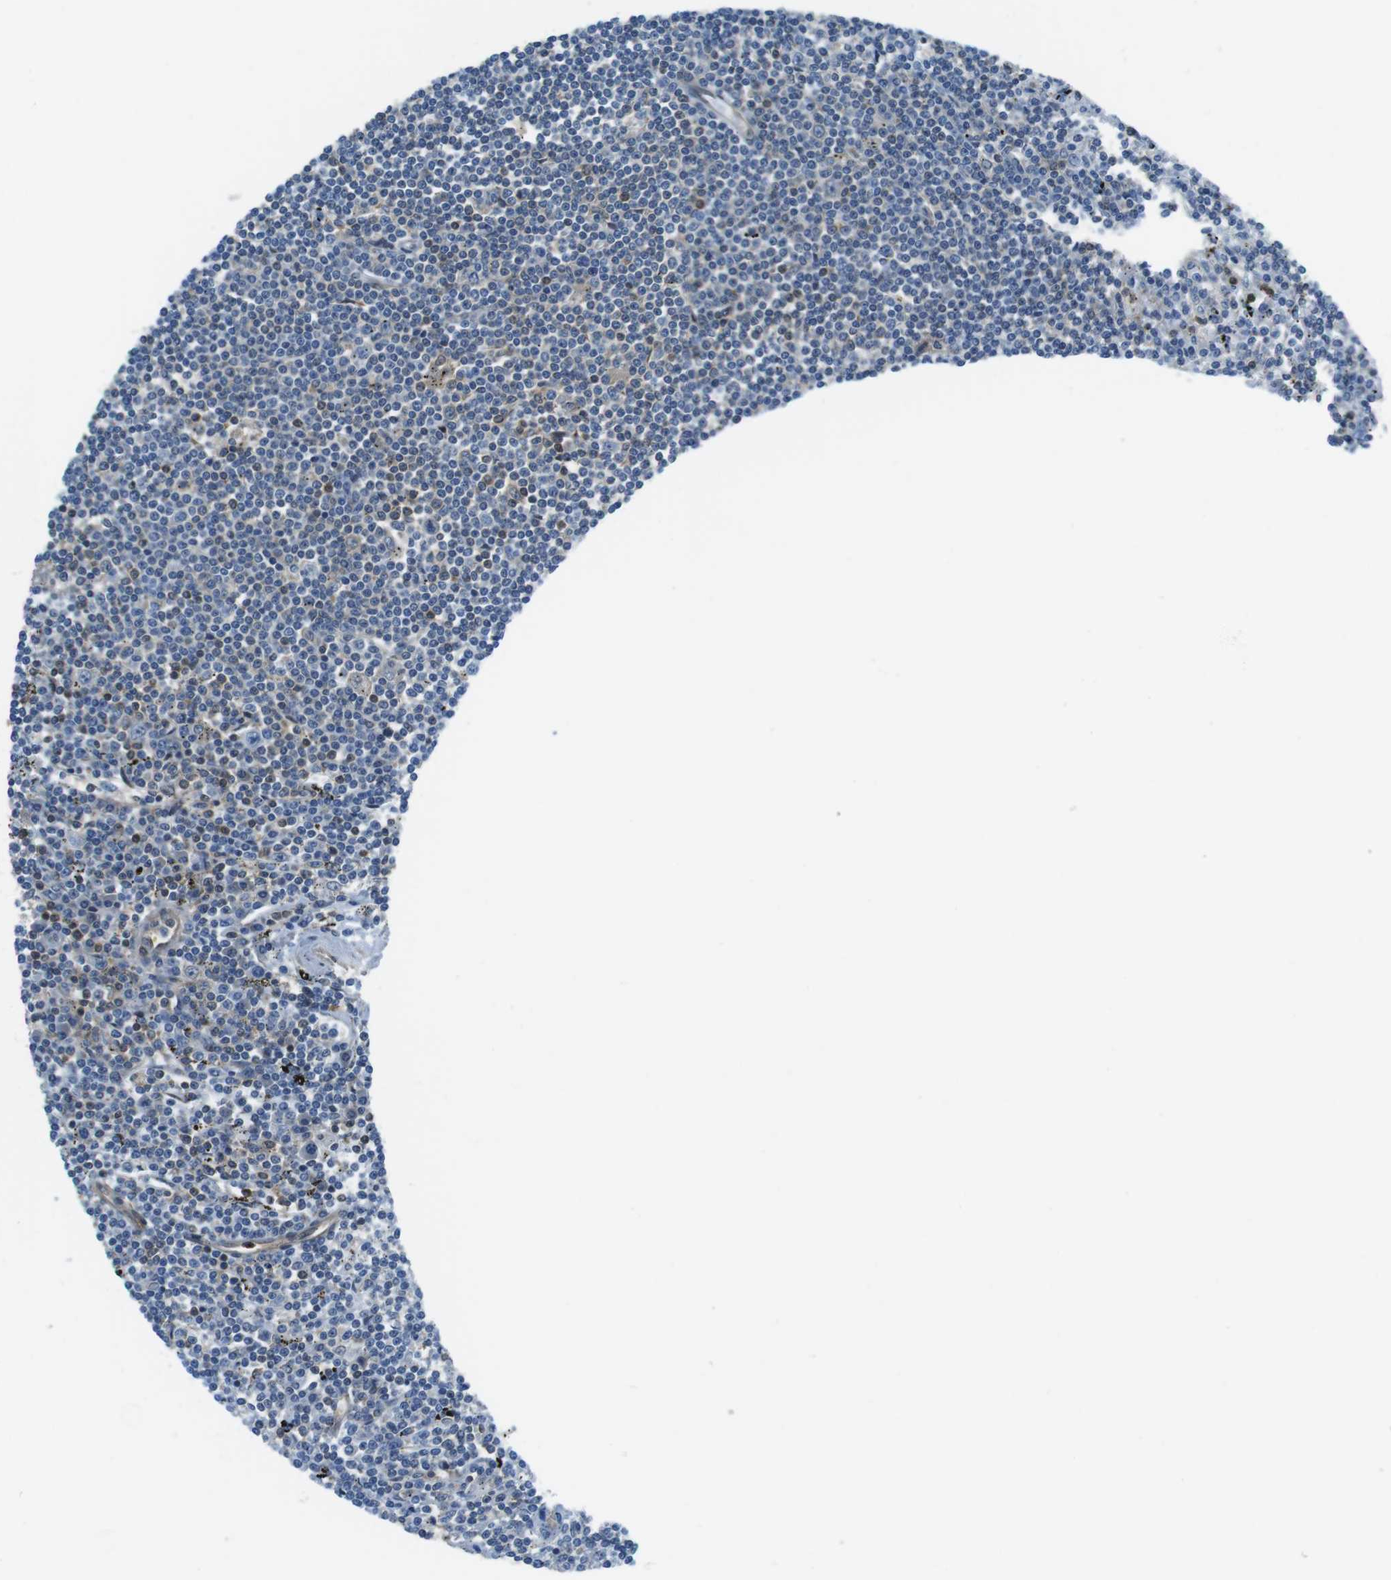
{"staining": {"intensity": "negative", "quantity": "none", "location": "none"}, "tissue": "lymphoma", "cell_type": "Tumor cells", "image_type": "cancer", "snomed": [{"axis": "morphology", "description": "Malignant lymphoma, non-Hodgkin's type, Low grade"}, {"axis": "topography", "description": "Spleen"}], "caption": "High magnification brightfield microscopy of lymphoma stained with DAB (brown) and counterstained with hematoxylin (blue): tumor cells show no significant expression.", "gene": "TES", "patient": {"sex": "male", "age": 76}}